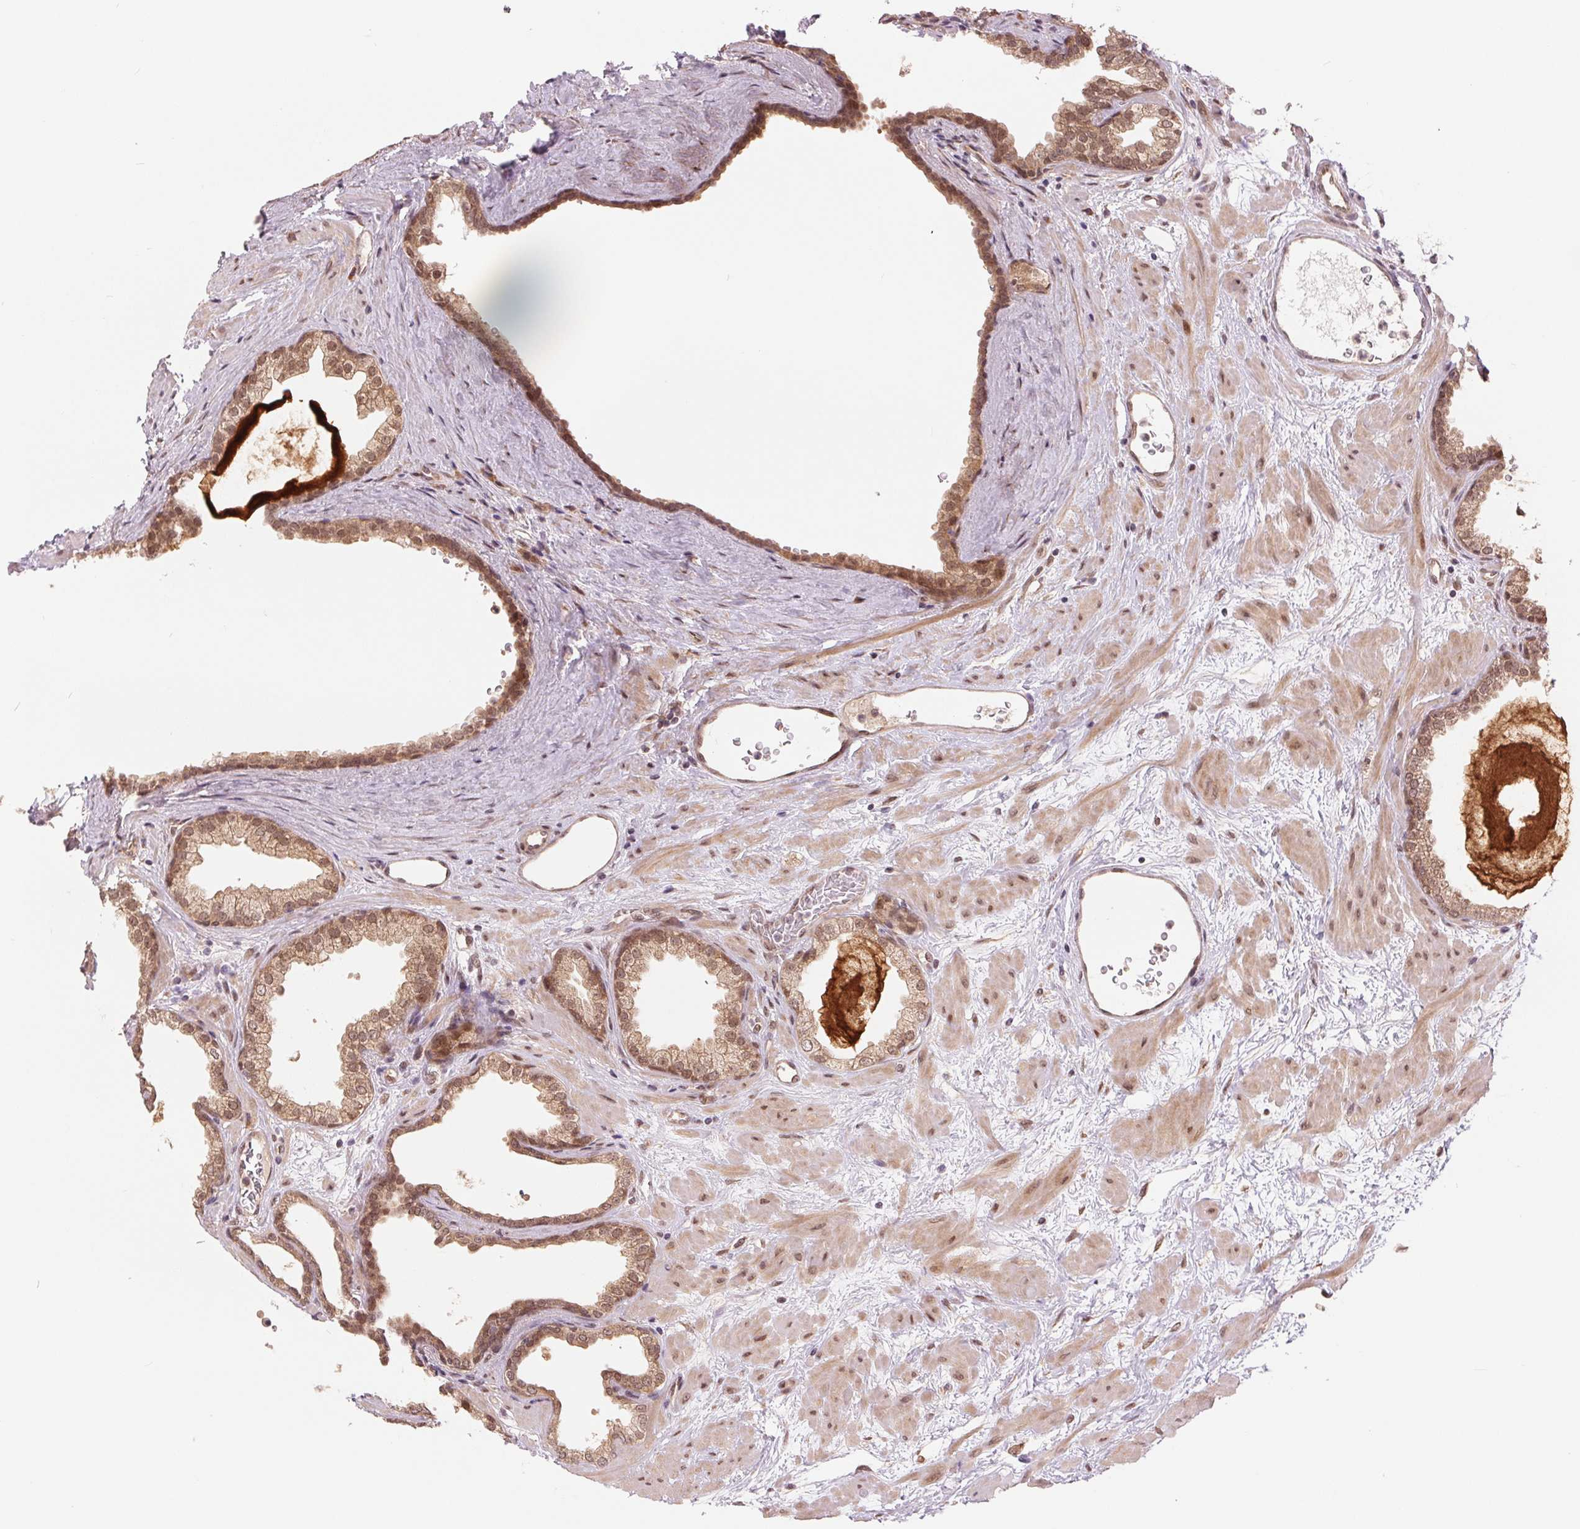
{"staining": {"intensity": "moderate", "quantity": ">75%", "location": "cytoplasmic/membranous,nuclear"}, "tissue": "prostate", "cell_type": "Glandular cells", "image_type": "normal", "snomed": [{"axis": "morphology", "description": "Normal tissue, NOS"}, {"axis": "topography", "description": "Prostate"}], "caption": "Immunohistochemistry (IHC) image of normal prostate stained for a protein (brown), which exhibits medium levels of moderate cytoplasmic/membranous,nuclear staining in approximately >75% of glandular cells.", "gene": "ERI3", "patient": {"sex": "male", "age": 37}}